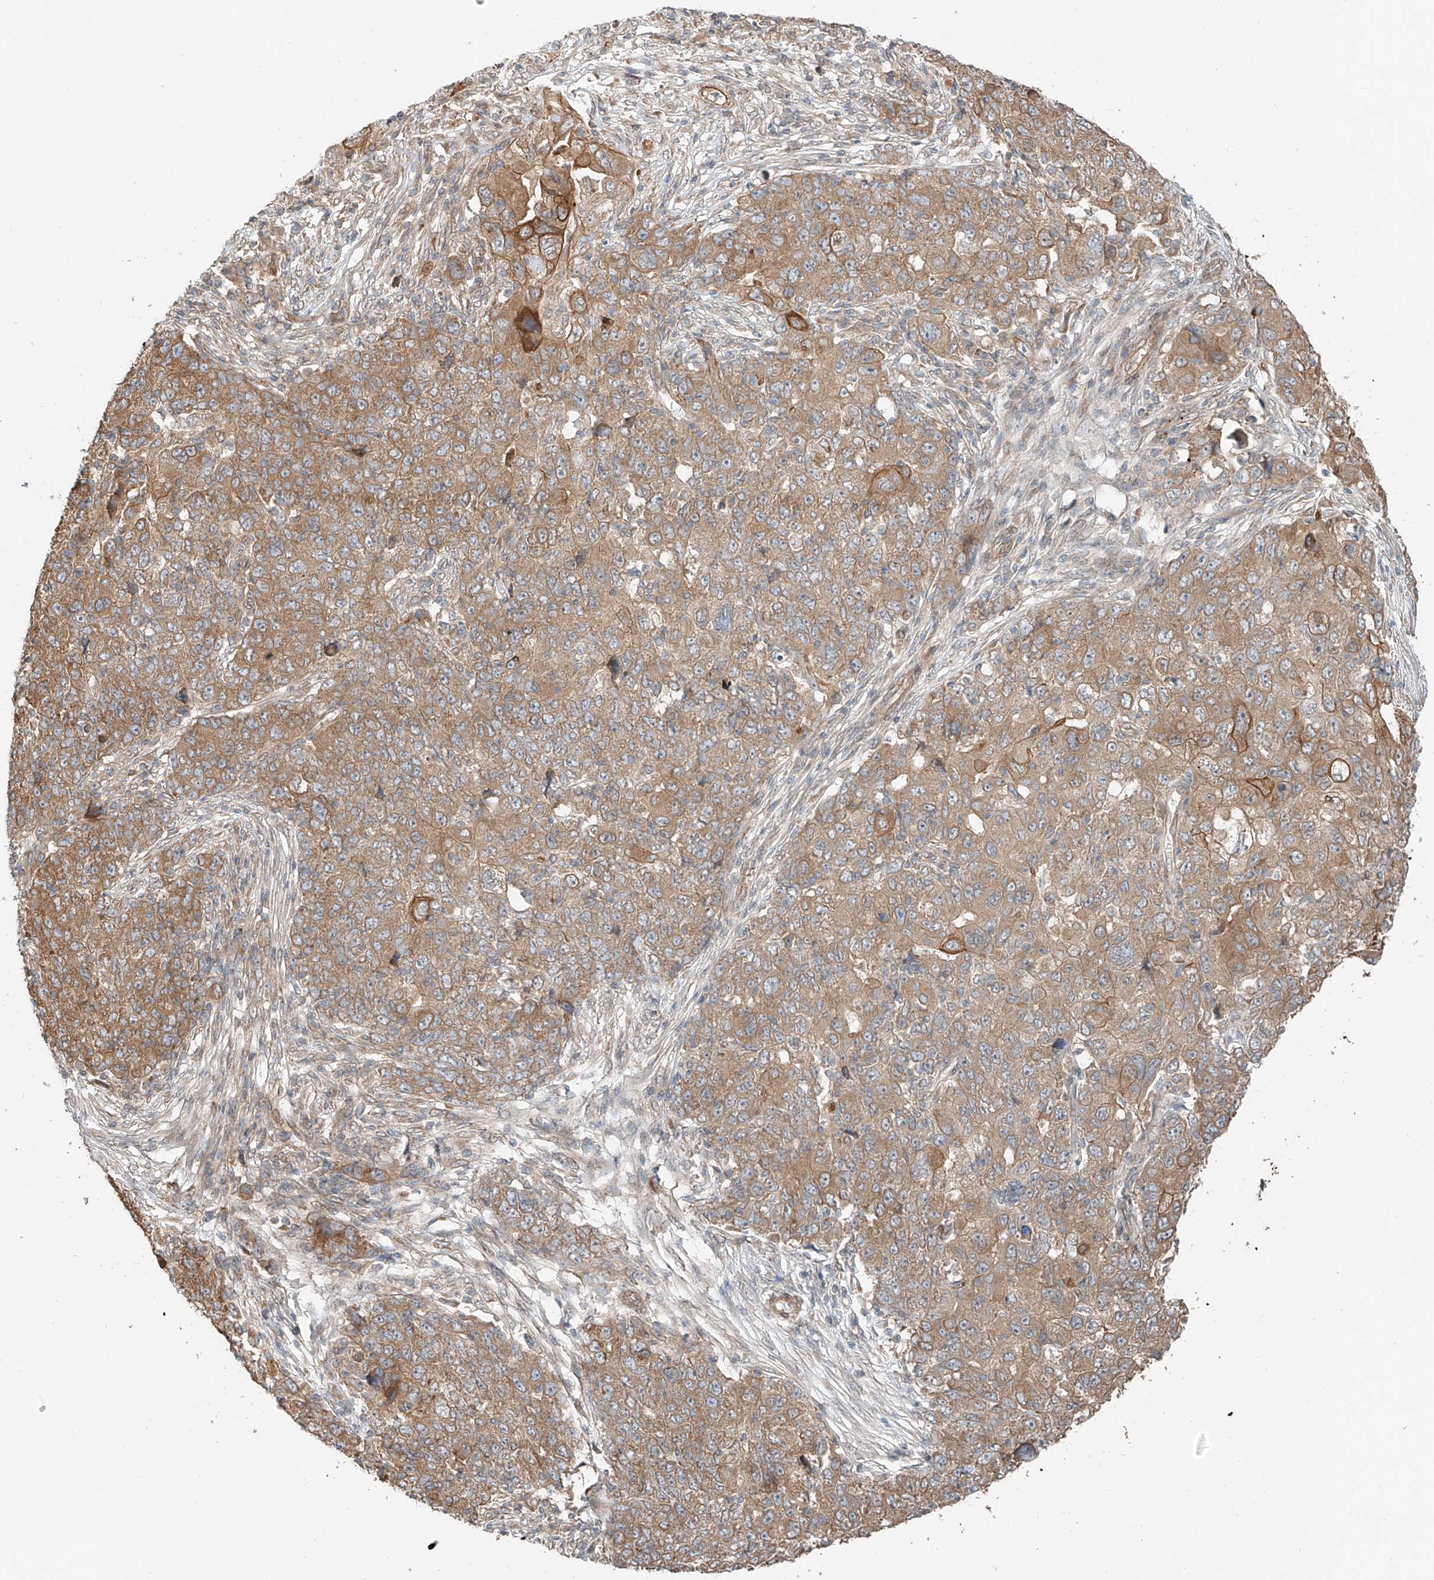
{"staining": {"intensity": "moderate", "quantity": ">75%", "location": "cytoplasmic/membranous"}, "tissue": "ovarian cancer", "cell_type": "Tumor cells", "image_type": "cancer", "snomed": [{"axis": "morphology", "description": "Carcinoma, endometroid"}, {"axis": "topography", "description": "Ovary"}], "caption": "A brown stain labels moderate cytoplasmic/membranous positivity of a protein in endometroid carcinoma (ovarian) tumor cells. (DAB (3,3'-diaminobenzidine) IHC with brightfield microscopy, high magnification).", "gene": "CEP162", "patient": {"sex": "female", "age": 42}}